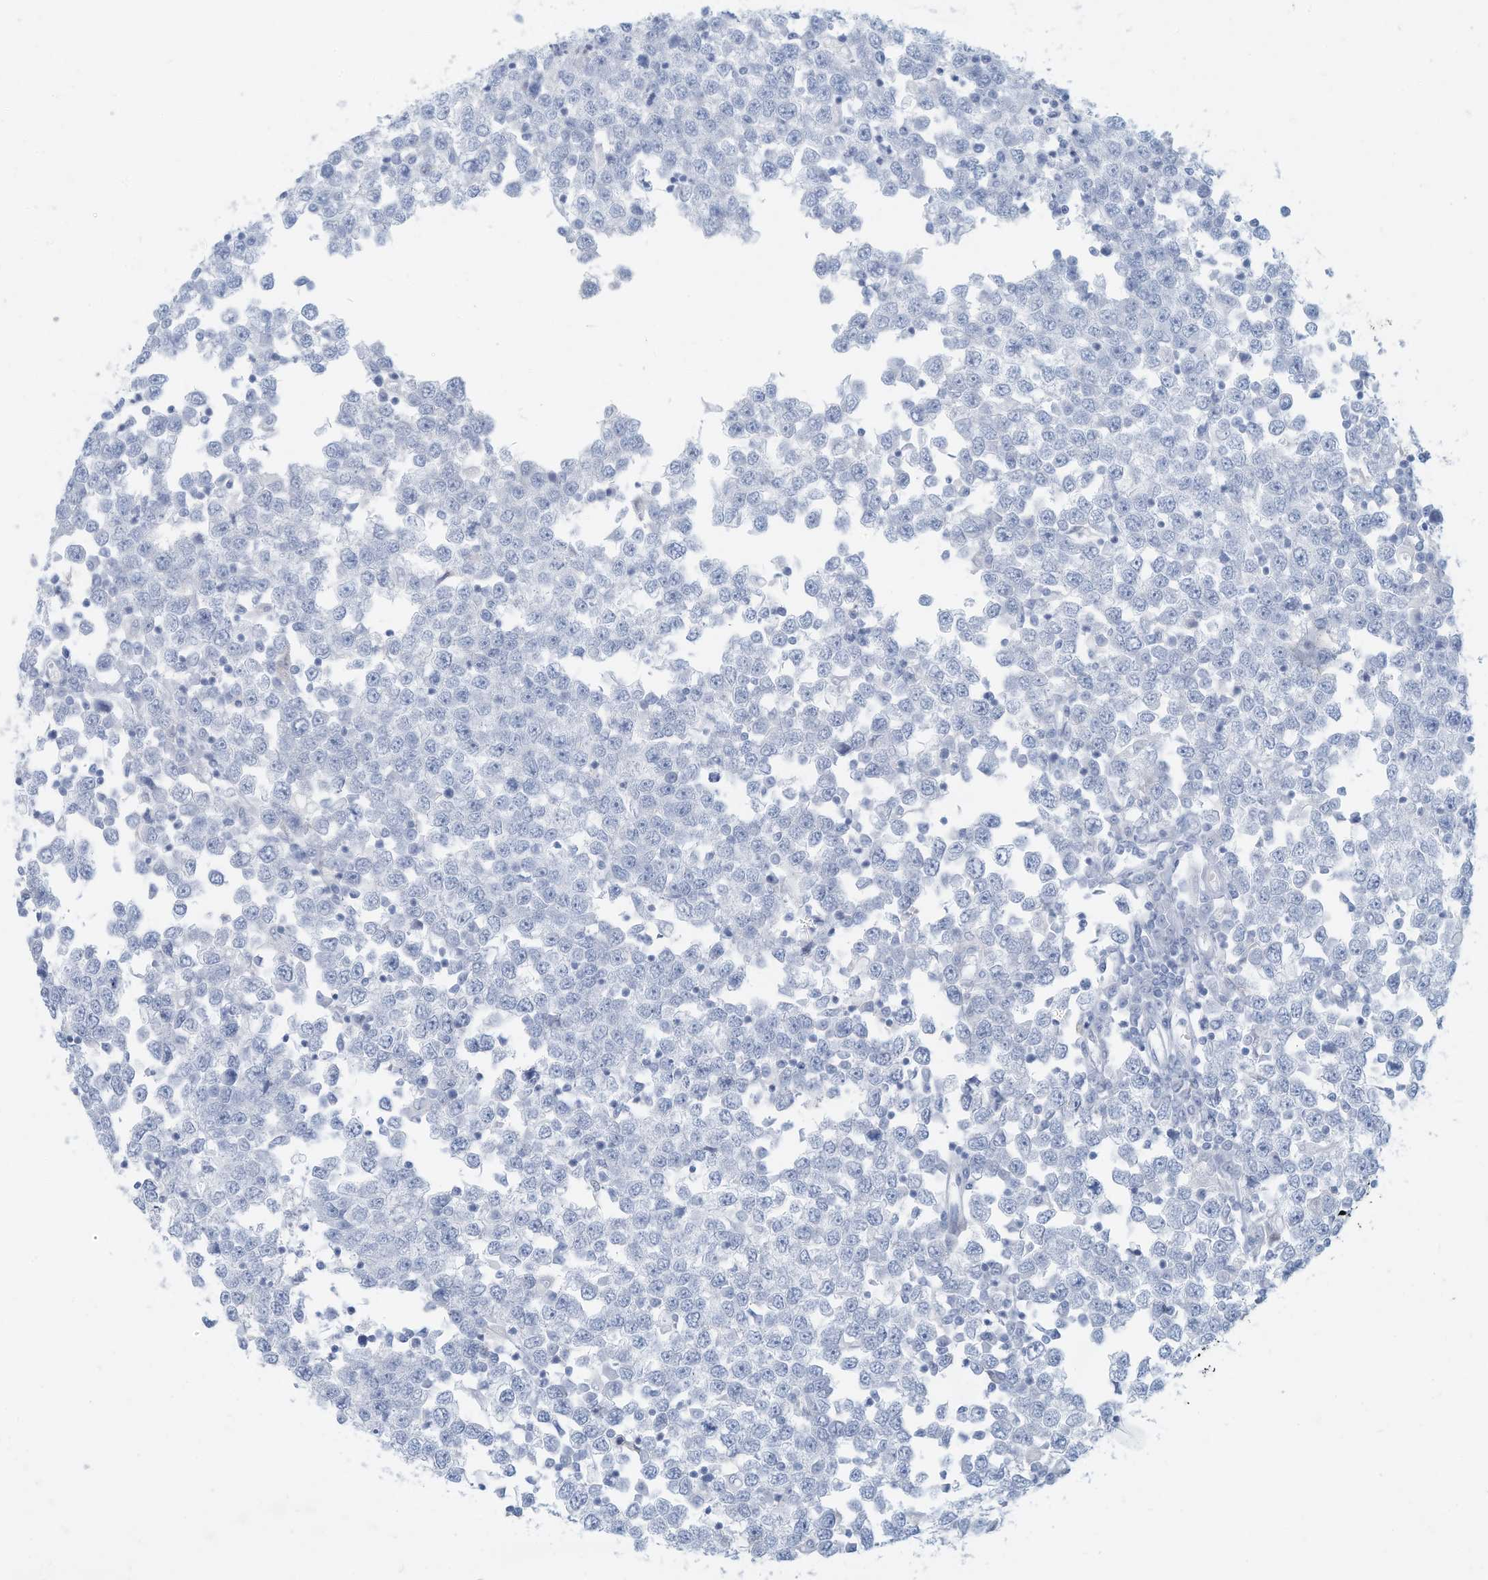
{"staining": {"intensity": "negative", "quantity": "none", "location": "none"}, "tissue": "testis cancer", "cell_type": "Tumor cells", "image_type": "cancer", "snomed": [{"axis": "morphology", "description": "Seminoma, NOS"}, {"axis": "topography", "description": "Testis"}], "caption": "Histopathology image shows no significant protein expression in tumor cells of testis cancer (seminoma). (Brightfield microscopy of DAB (3,3'-diaminobenzidine) IHC at high magnification).", "gene": "ERI2", "patient": {"sex": "male", "age": 65}}